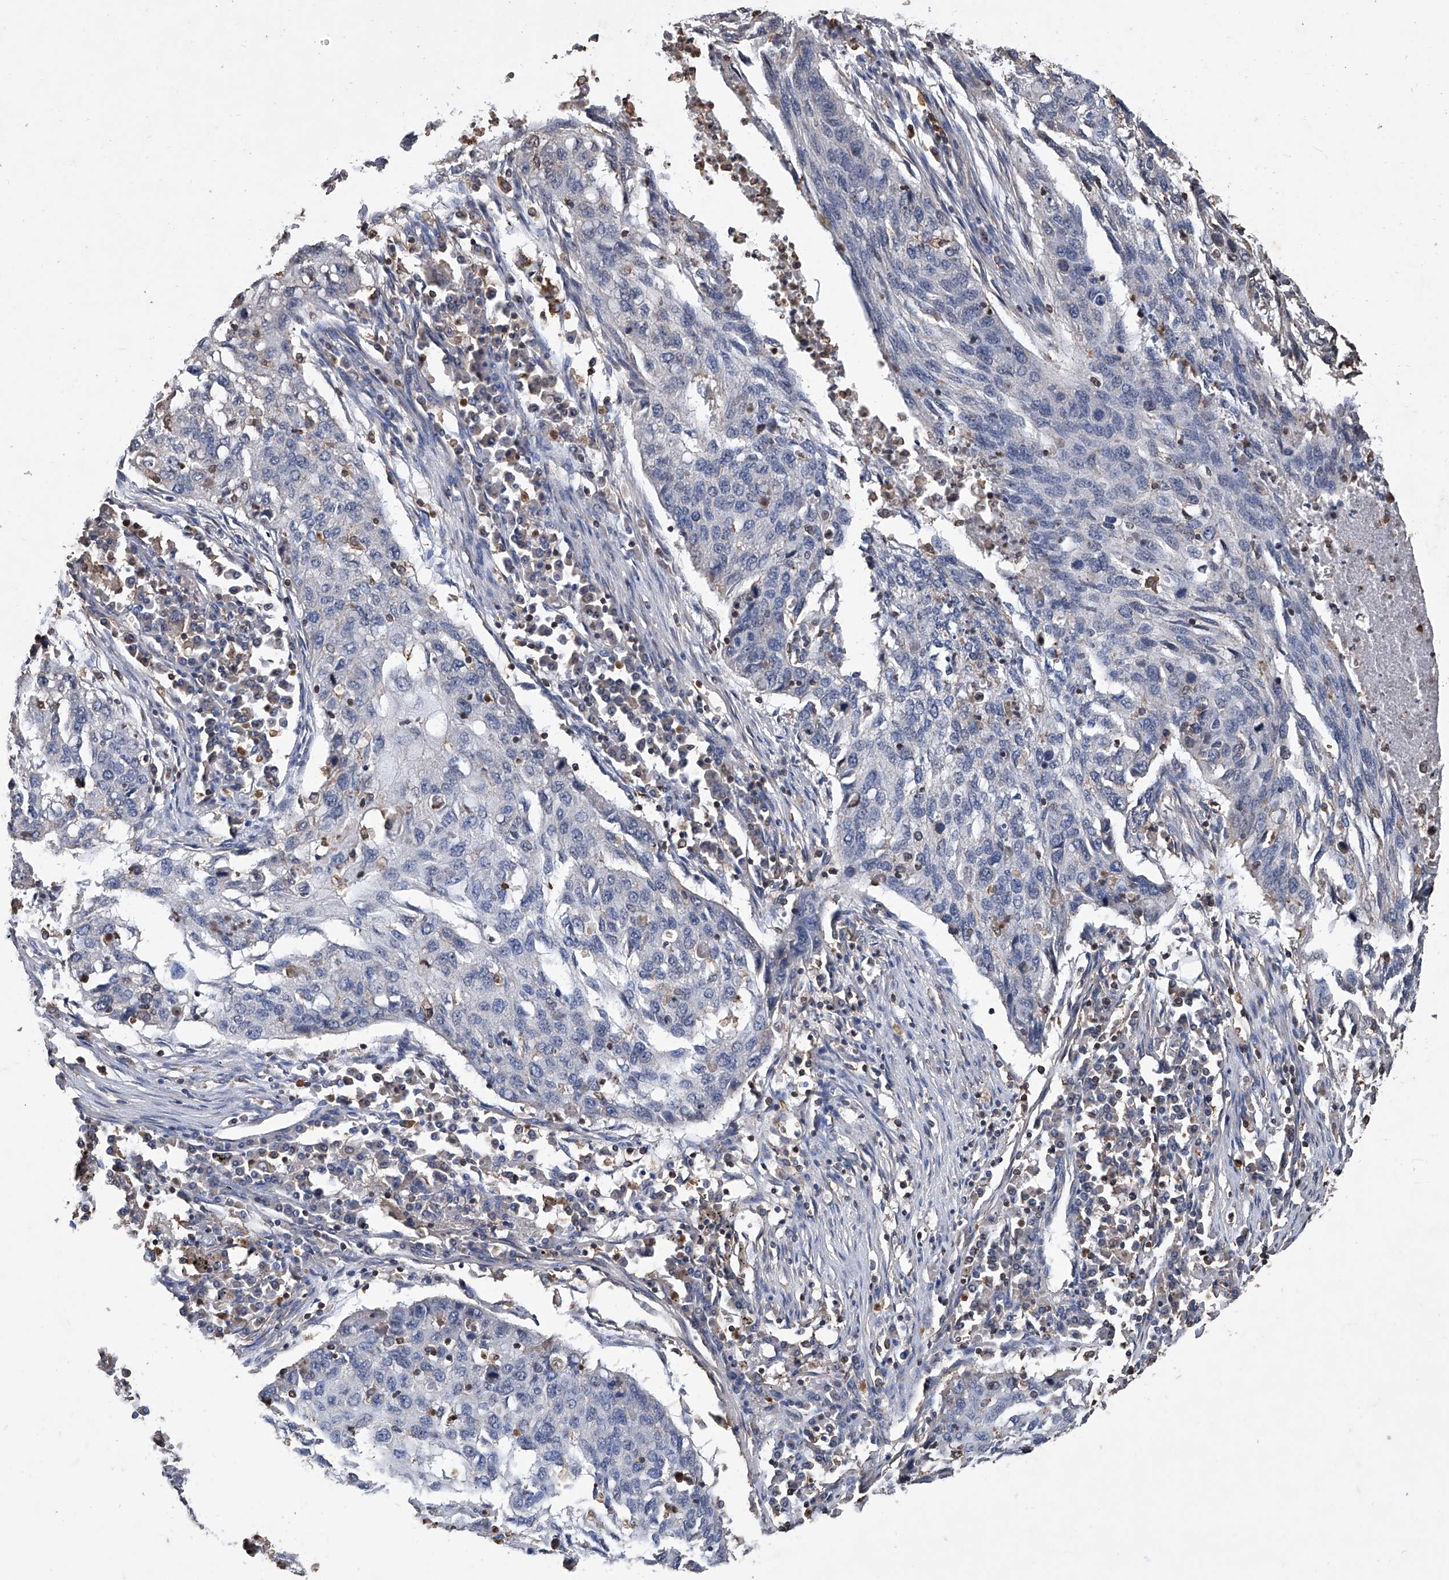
{"staining": {"intensity": "negative", "quantity": "none", "location": "none"}, "tissue": "lung cancer", "cell_type": "Tumor cells", "image_type": "cancer", "snomed": [{"axis": "morphology", "description": "Squamous cell carcinoma, NOS"}, {"axis": "topography", "description": "Lung"}], "caption": "Photomicrograph shows no protein expression in tumor cells of lung squamous cell carcinoma tissue. (Stains: DAB immunohistochemistry with hematoxylin counter stain, Microscopy: brightfield microscopy at high magnification).", "gene": "GPT", "patient": {"sex": "female", "age": 63}}